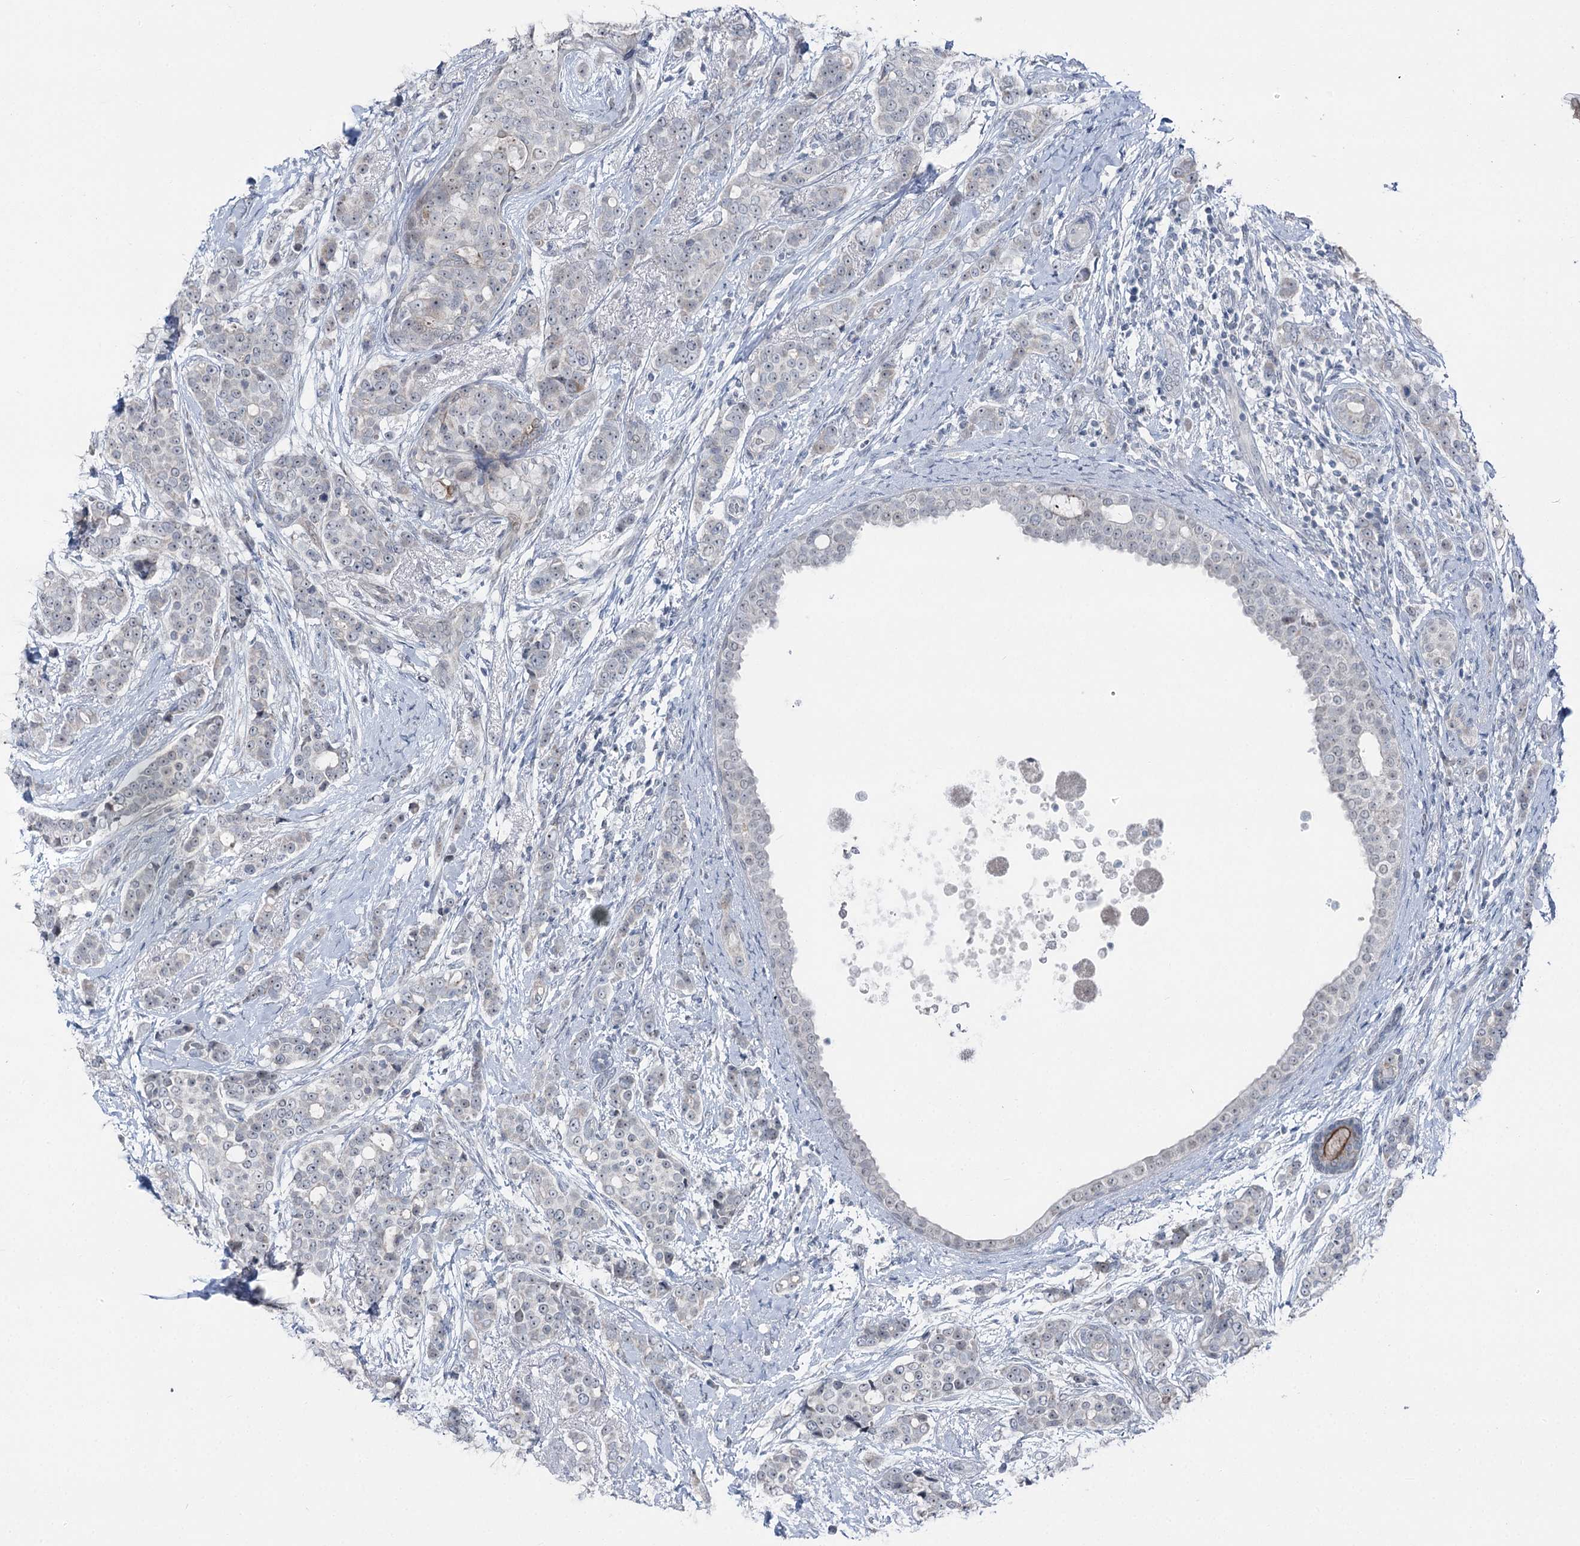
{"staining": {"intensity": "negative", "quantity": "none", "location": "none"}, "tissue": "breast cancer", "cell_type": "Tumor cells", "image_type": "cancer", "snomed": [{"axis": "morphology", "description": "Lobular carcinoma"}, {"axis": "topography", "description": "Breast"}], "caption": "There is no significant staining in tumor cells of breast lobular carcinoma.", "gene": "STEEP1", "patient": {"sex": "female", "age": 51}}